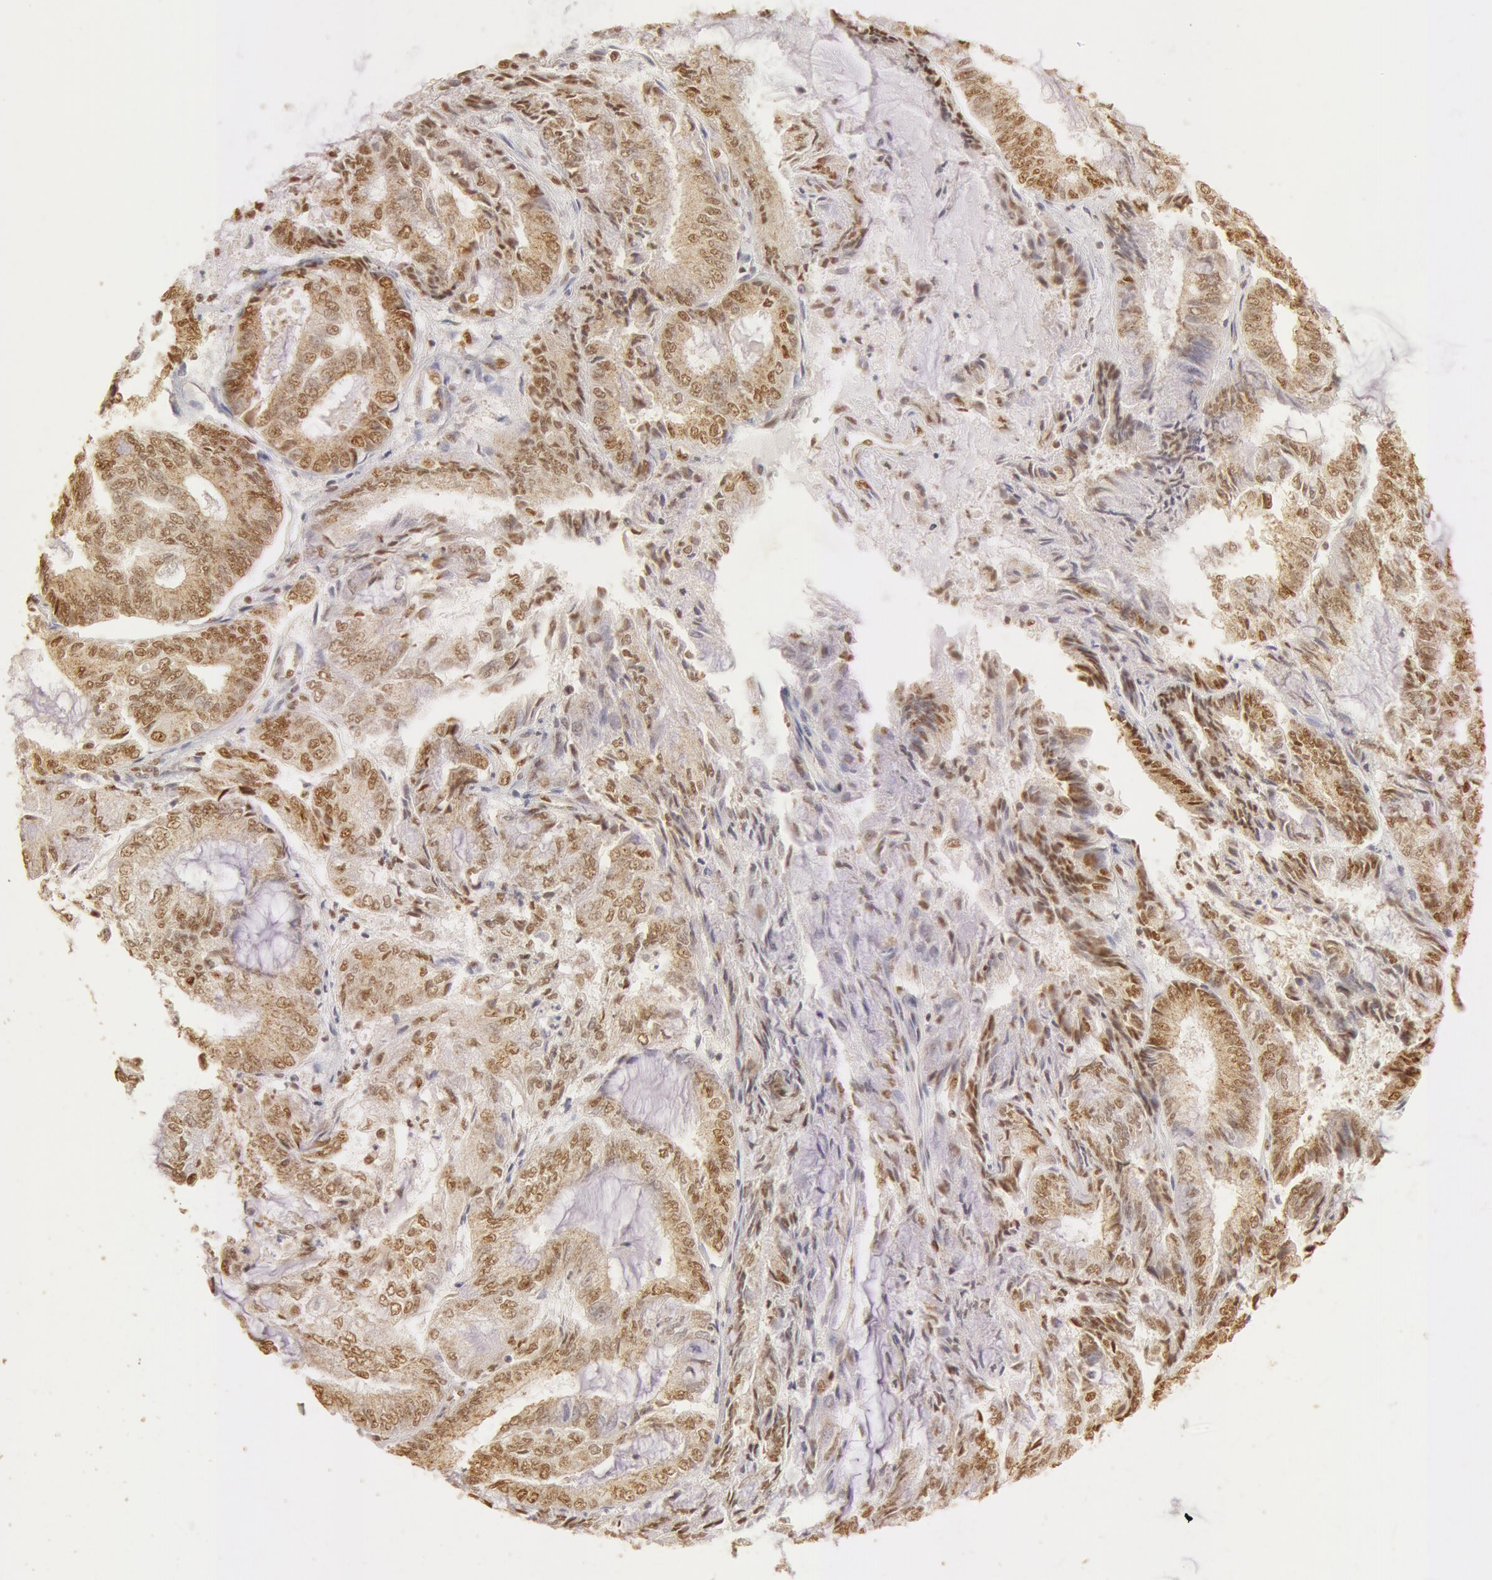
{"staining": {"intensity": "moderate", "quantity": ">75%", "location": "cytoplasmic/membranous,nuclear"}, "tissue": "endometrial cancer", "cell_type": "Tumor cells", "image_type": "cancer", "snomed": [{"axis": "morphology", "description": "Adenocarcinoma, NOS"}, {"axis": "topography", "description": "Endometrium"}], "caption": "A brown stain highlights moderate cytoplasmic/membranous and nuclear positivity of a protein in endometrial adenocarcinoma tumor cells. (DAB (3,3'-diaminobenzidine) IHC with brightfield microscopy, high magnification).", "gene": "SNRNP70", "patient": {"sex": "female", "age": 59}}